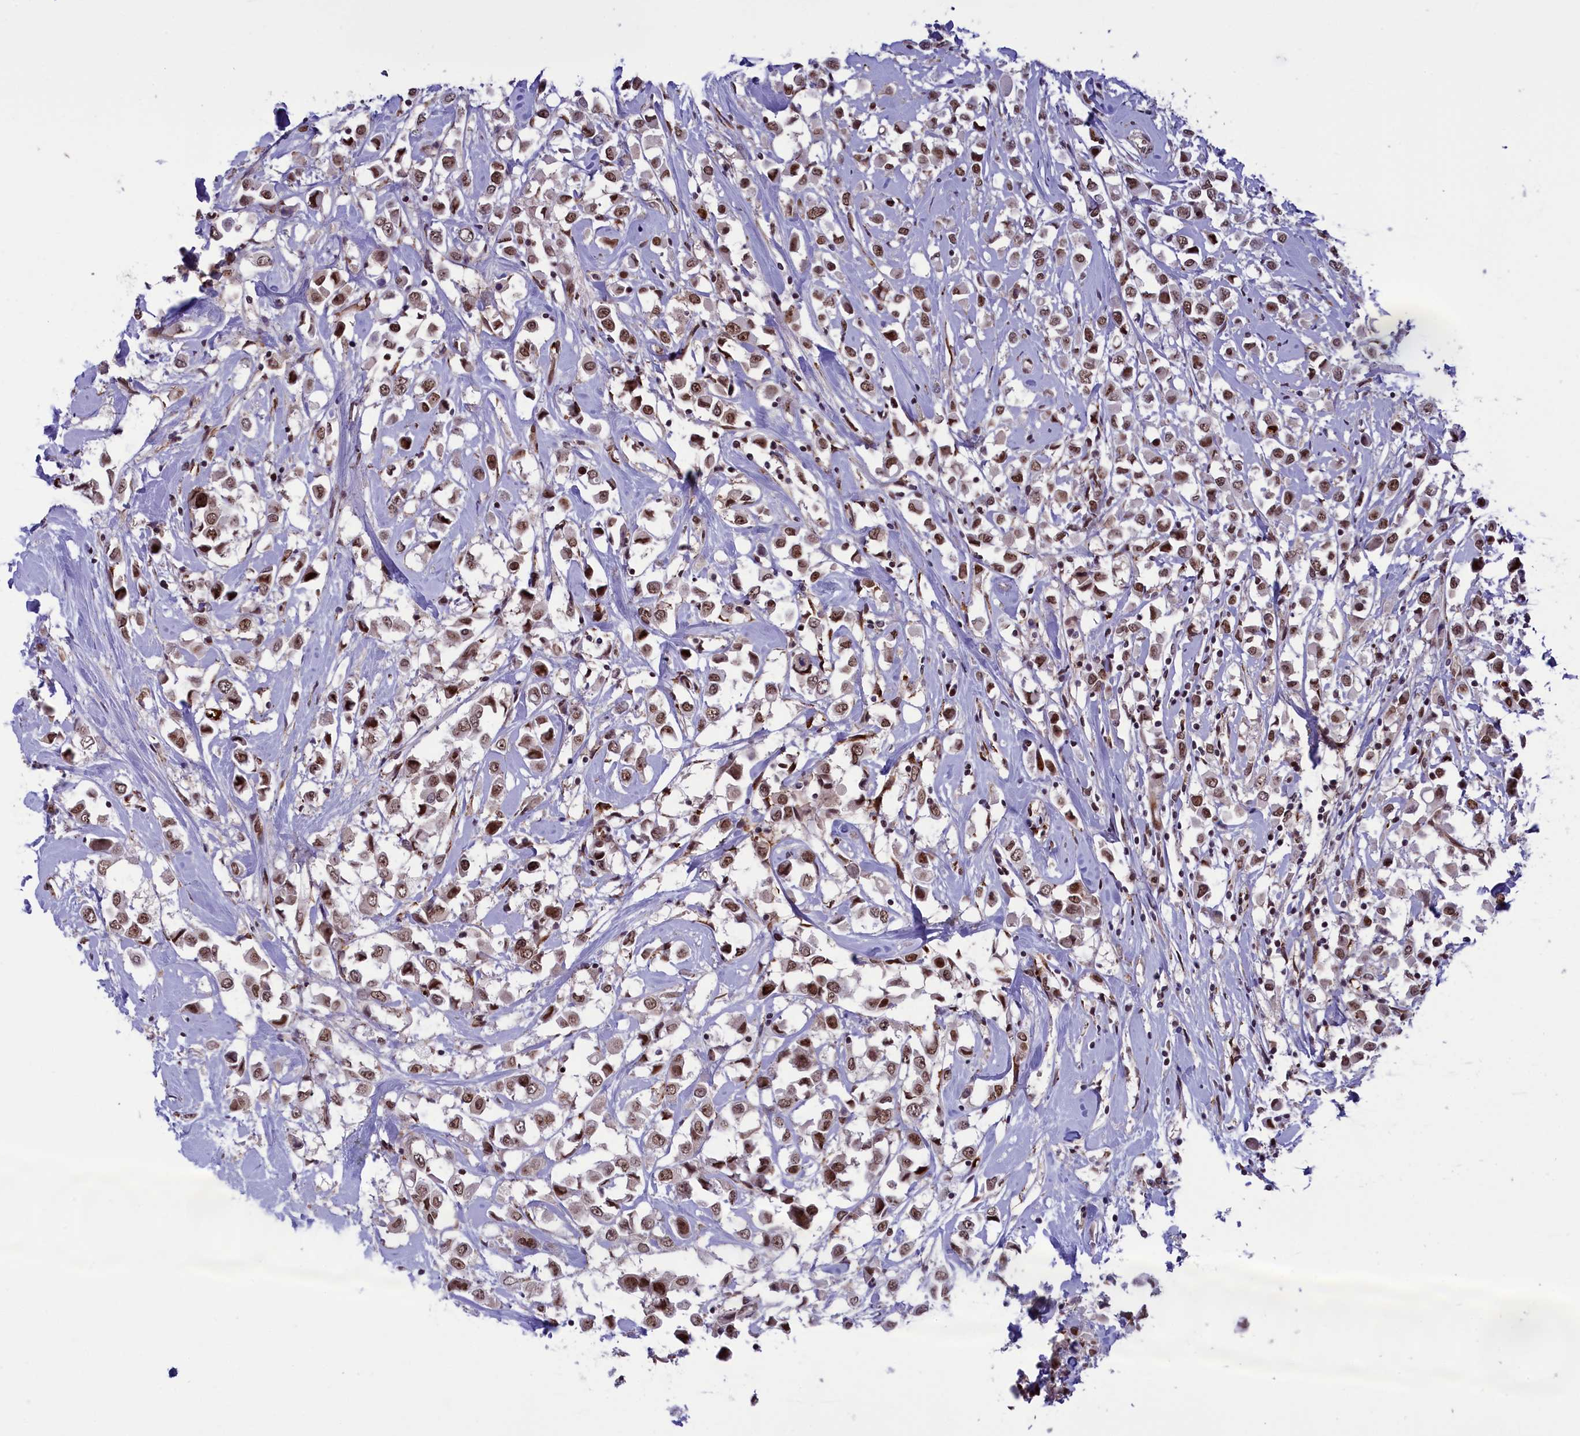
{"staining": {"intensity": "moderate", "quantity": ">75%", "location": "nuclear"}, "tissue": "breast cancer", "cell_type": "Tumor cells", "image_type": "cancer", "snomed": [{"axis": "morphology", "description": "Duct carcinoma"}, {"axis": "topography", "description": "Breast"}], "caption": "The histopathology image reveals a brown stain indicating the presence of a protein in the nuclear of tumor cells in breast cancer.", "gene": "MPHOSPH8", "patient": {"sex": "female", "age": 61}}